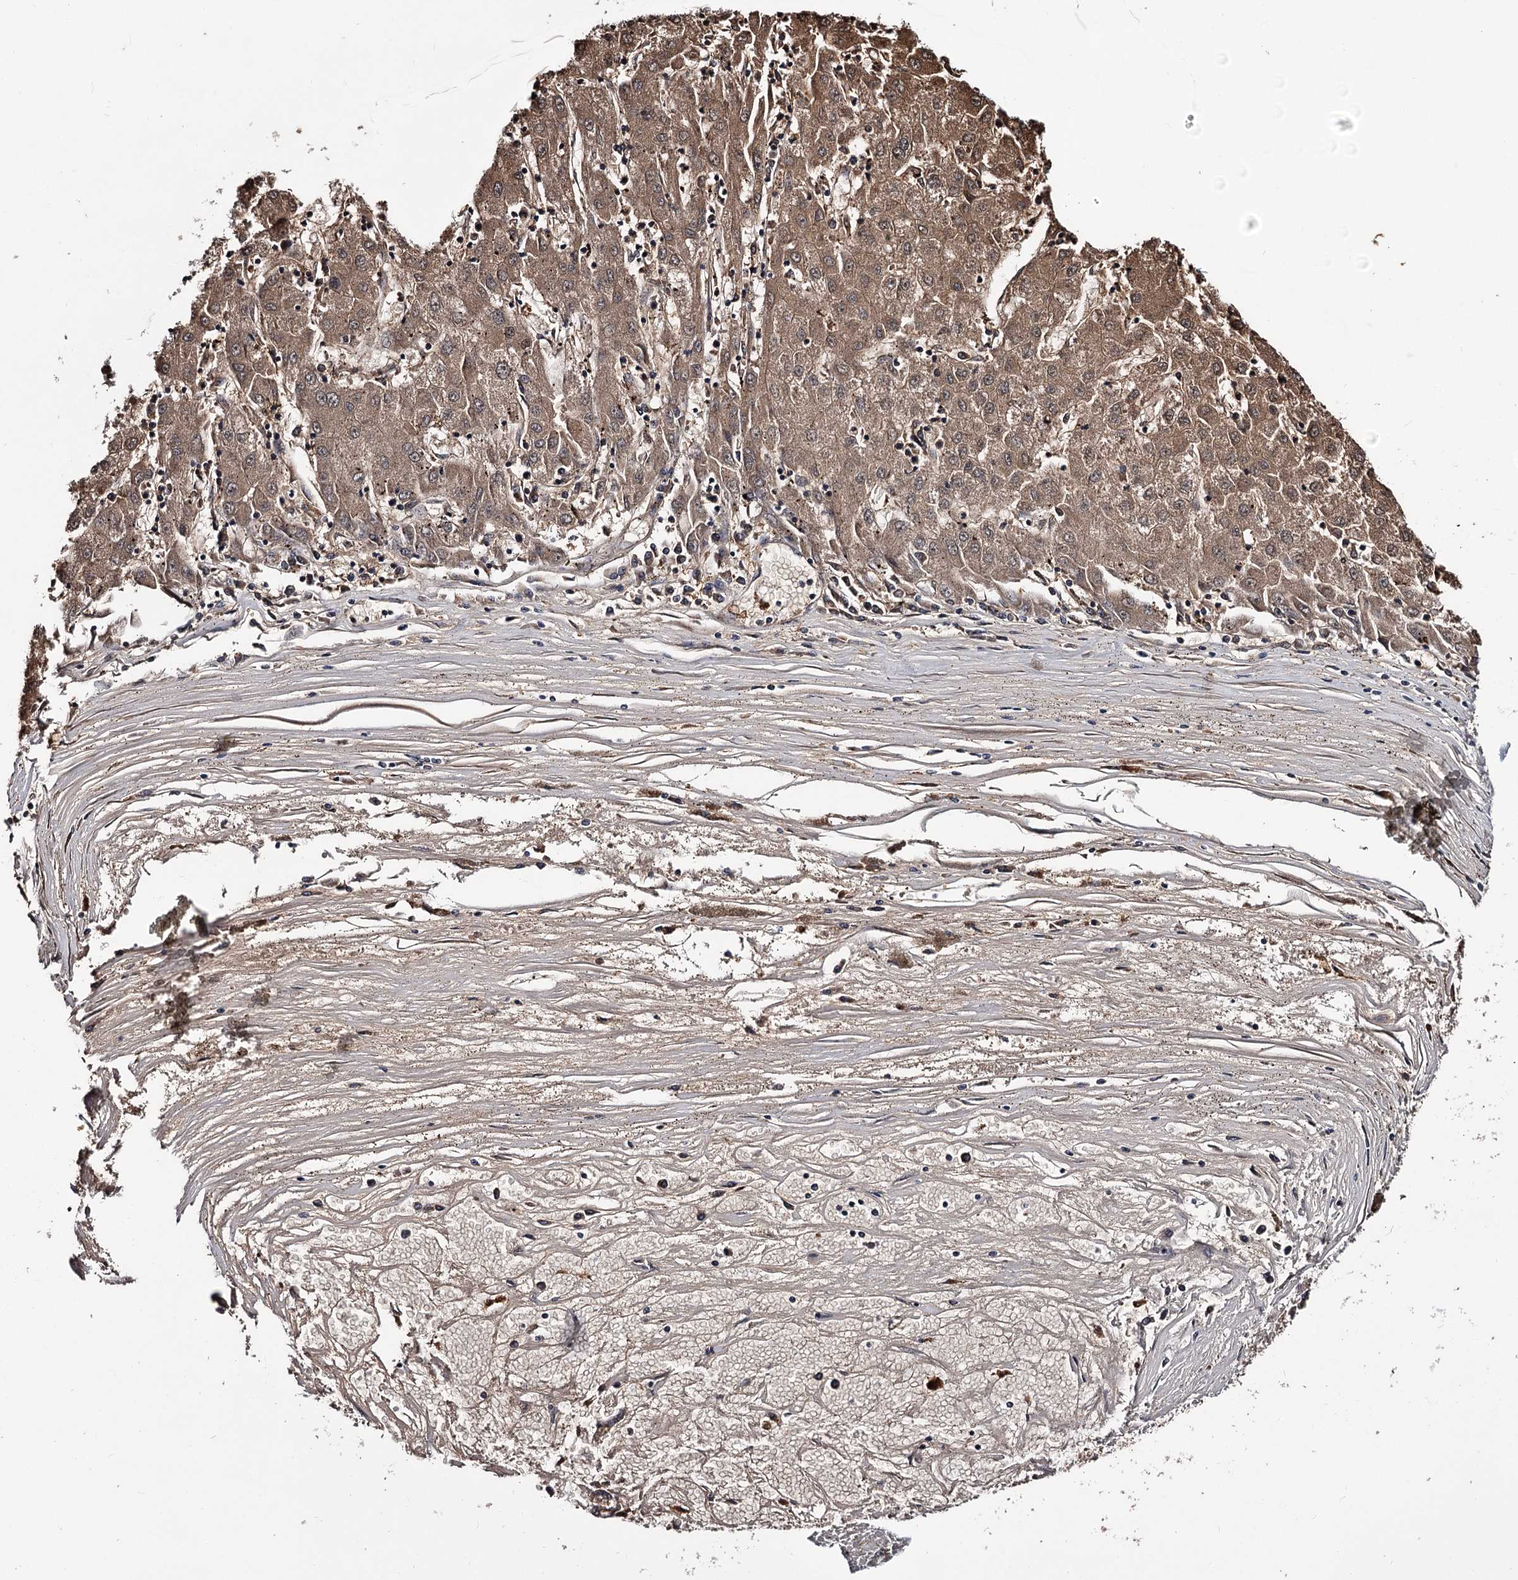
{"staining": {"intensity": "moderate", "quantity": ">75%", "location": "cytoplasmic/membranous,nuclear"}, "tissue": "liver cancer", "cell_type": "Tumor cells", "image_type": "cancer", "snomed": [{"axis": "morphology", "description": "Carcinoma, Hepatocellular, NOS"}, {"axis": "topography", "description": "Liver"}], "caption": "IHC of liver hepatocellular carcinoma shows medium levels of moderate cytoplasmic/membranous and nuclear staining in about >75% of tumor cells. The protein is stained brown, and the nuclei are stained in blue (DAB (3,3'-diaminobenzidine) IHC with brightfield microscopy, high magnification).", "gene": "GSTO1", "patient": {"sex": "male", "age": 72}}